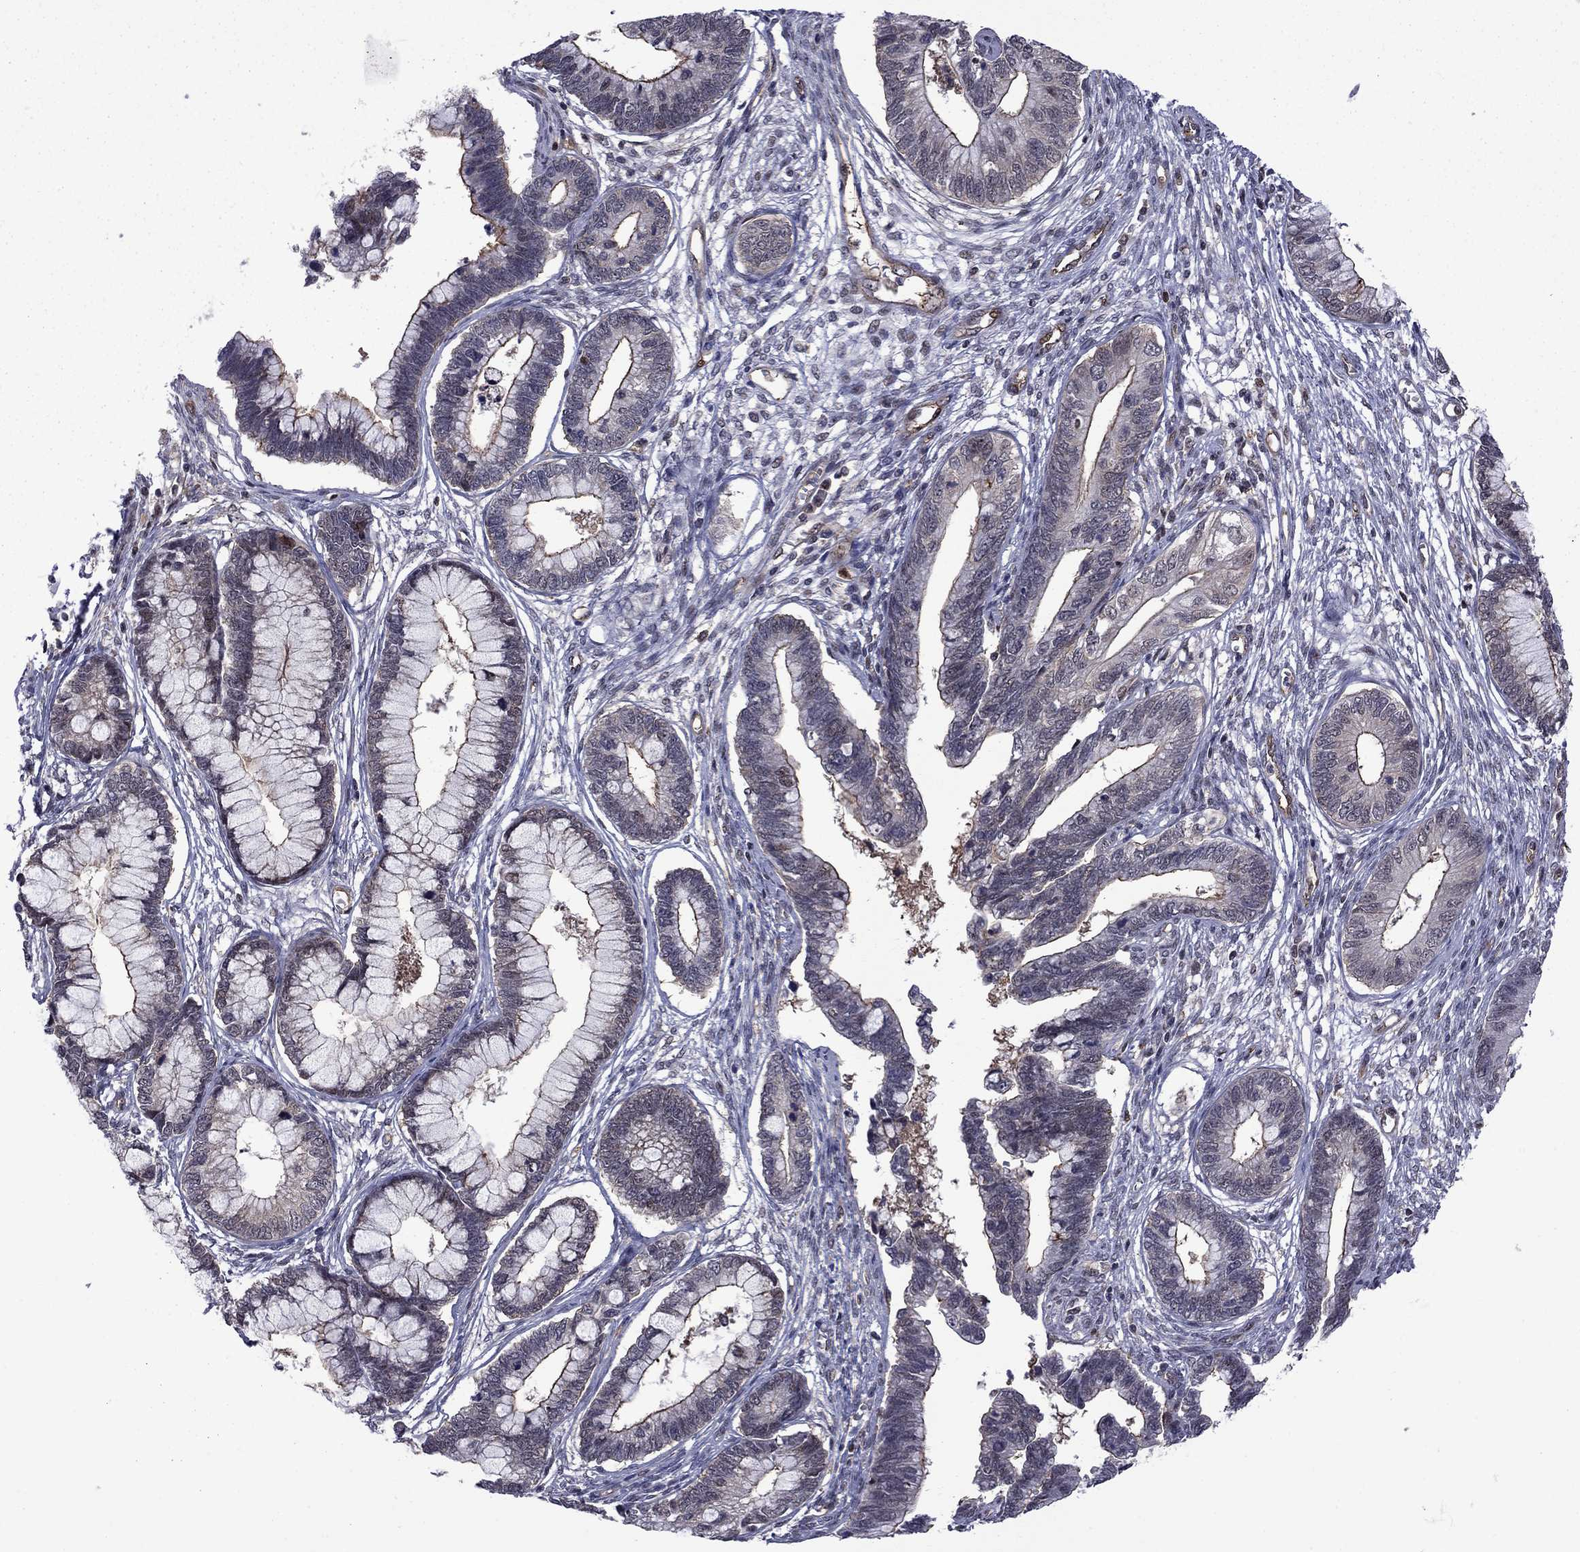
{"staining": {"intensity": "negative", "quantity": "none", "location": "none"}, "tissue": "cervical cancer", "cell_type": "Tumor cells", "image_type": "cancer", "snomed": [{"axis": "morphology", "description": "Adenocarcinoma, NOS"}, {"axis": "topography", "description": "Cervix"}], "caption": "Photomicrograph shows no significant protein staining in tumor cells of cervical adenocarcinoma.", "gene": "BRF1", "patient": {"sex": "female", "age": 44}}